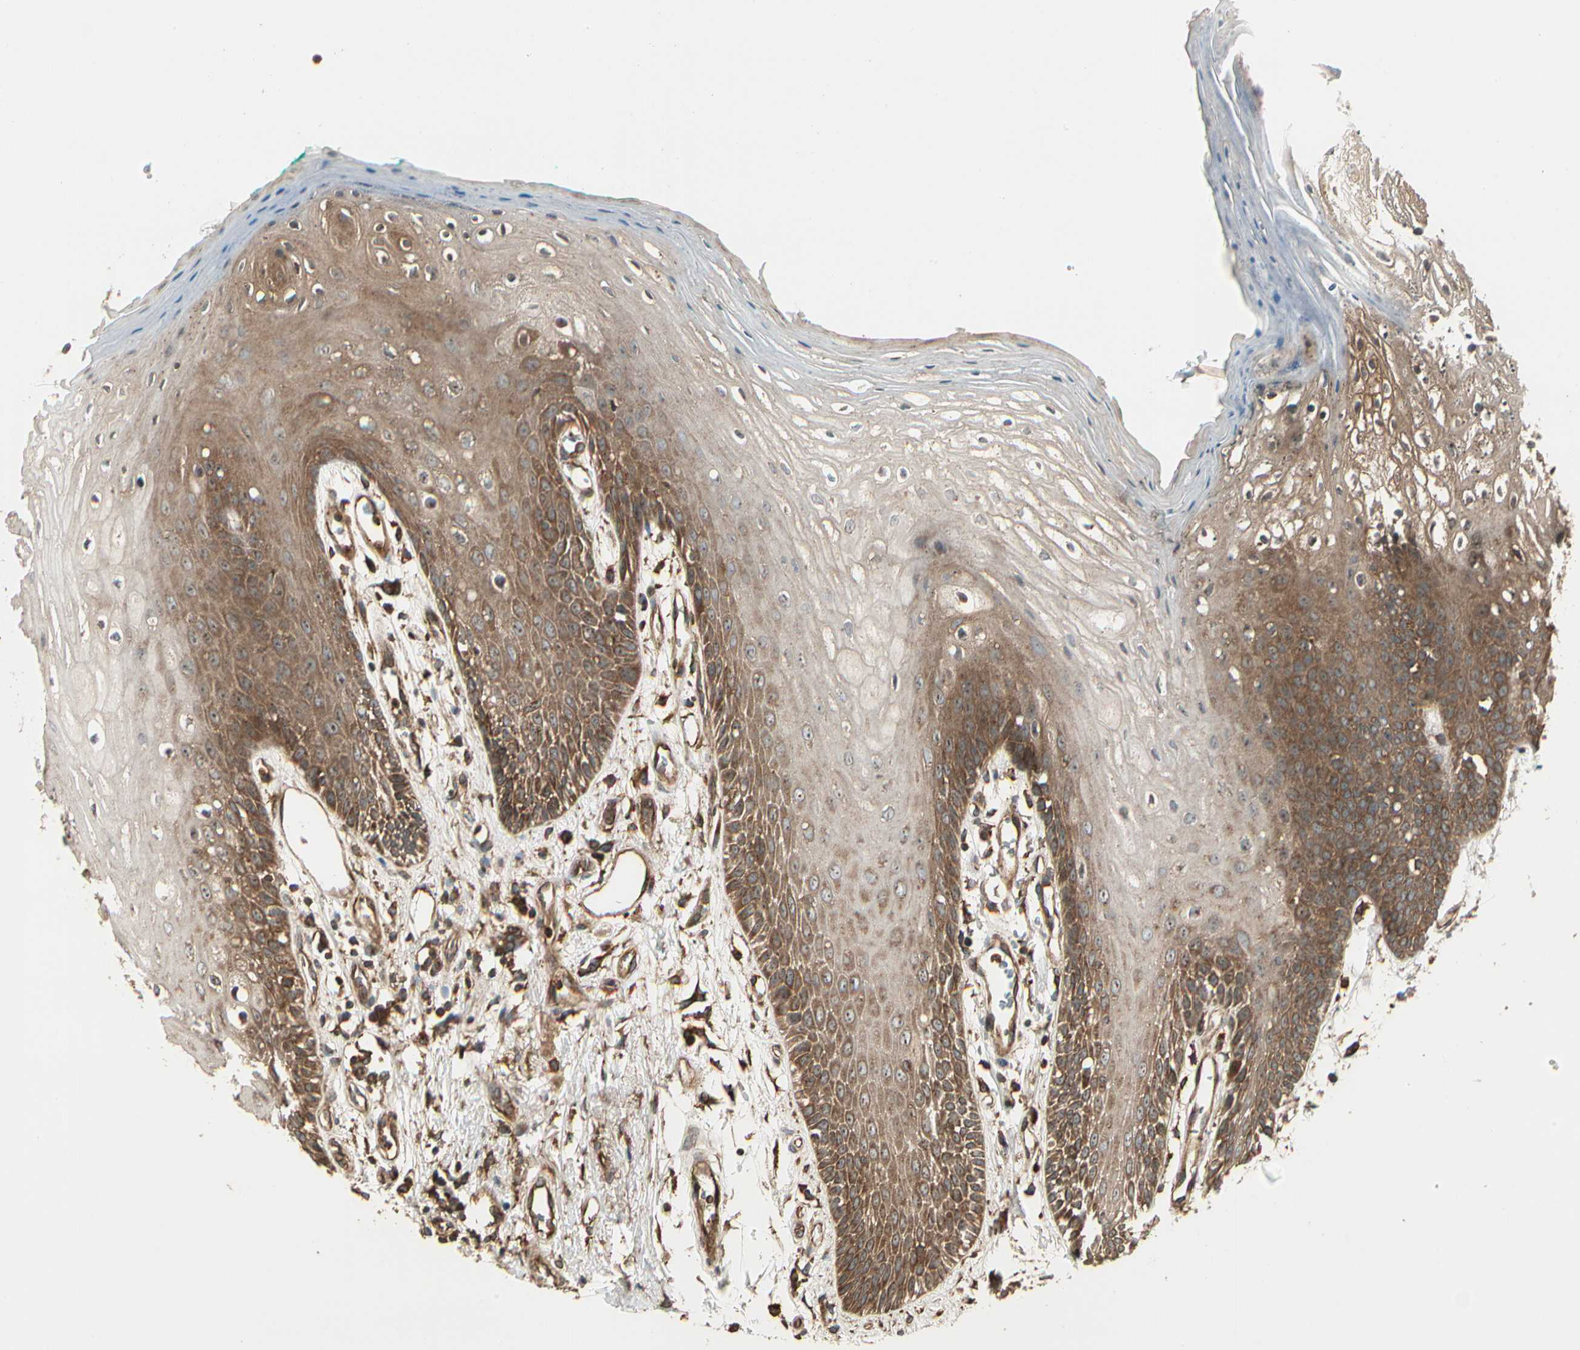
{"staining": {"intensity": "strong", "quantity": ">75%", "location": "cytoplasmic/membranous"}, "tissue": "oral mucosa", "cell_type": "Squamous epithelial cells", "image_type": "normal", "snomed": [{"axis": "morphology", "description": "Normal tissue, NOS"}, {"axis": "morphology", "description": "Squamous cell carcinoma, NOS"}, {"axis": "topography", "description": "Skeletal muscle"}, {"axis": "topography", "description": "Oral tissue"}, {"axis": "topography", "description": "Head-Neck"}], "caption": "Oral mucosa stained for a protein (brown) demonstrates strong cytoplasmic/membranous positive staining in approximately >75% of squamous epithelial cells.", "gene": "FKBP15", "patient": {"sex": "female", "age": 84}}